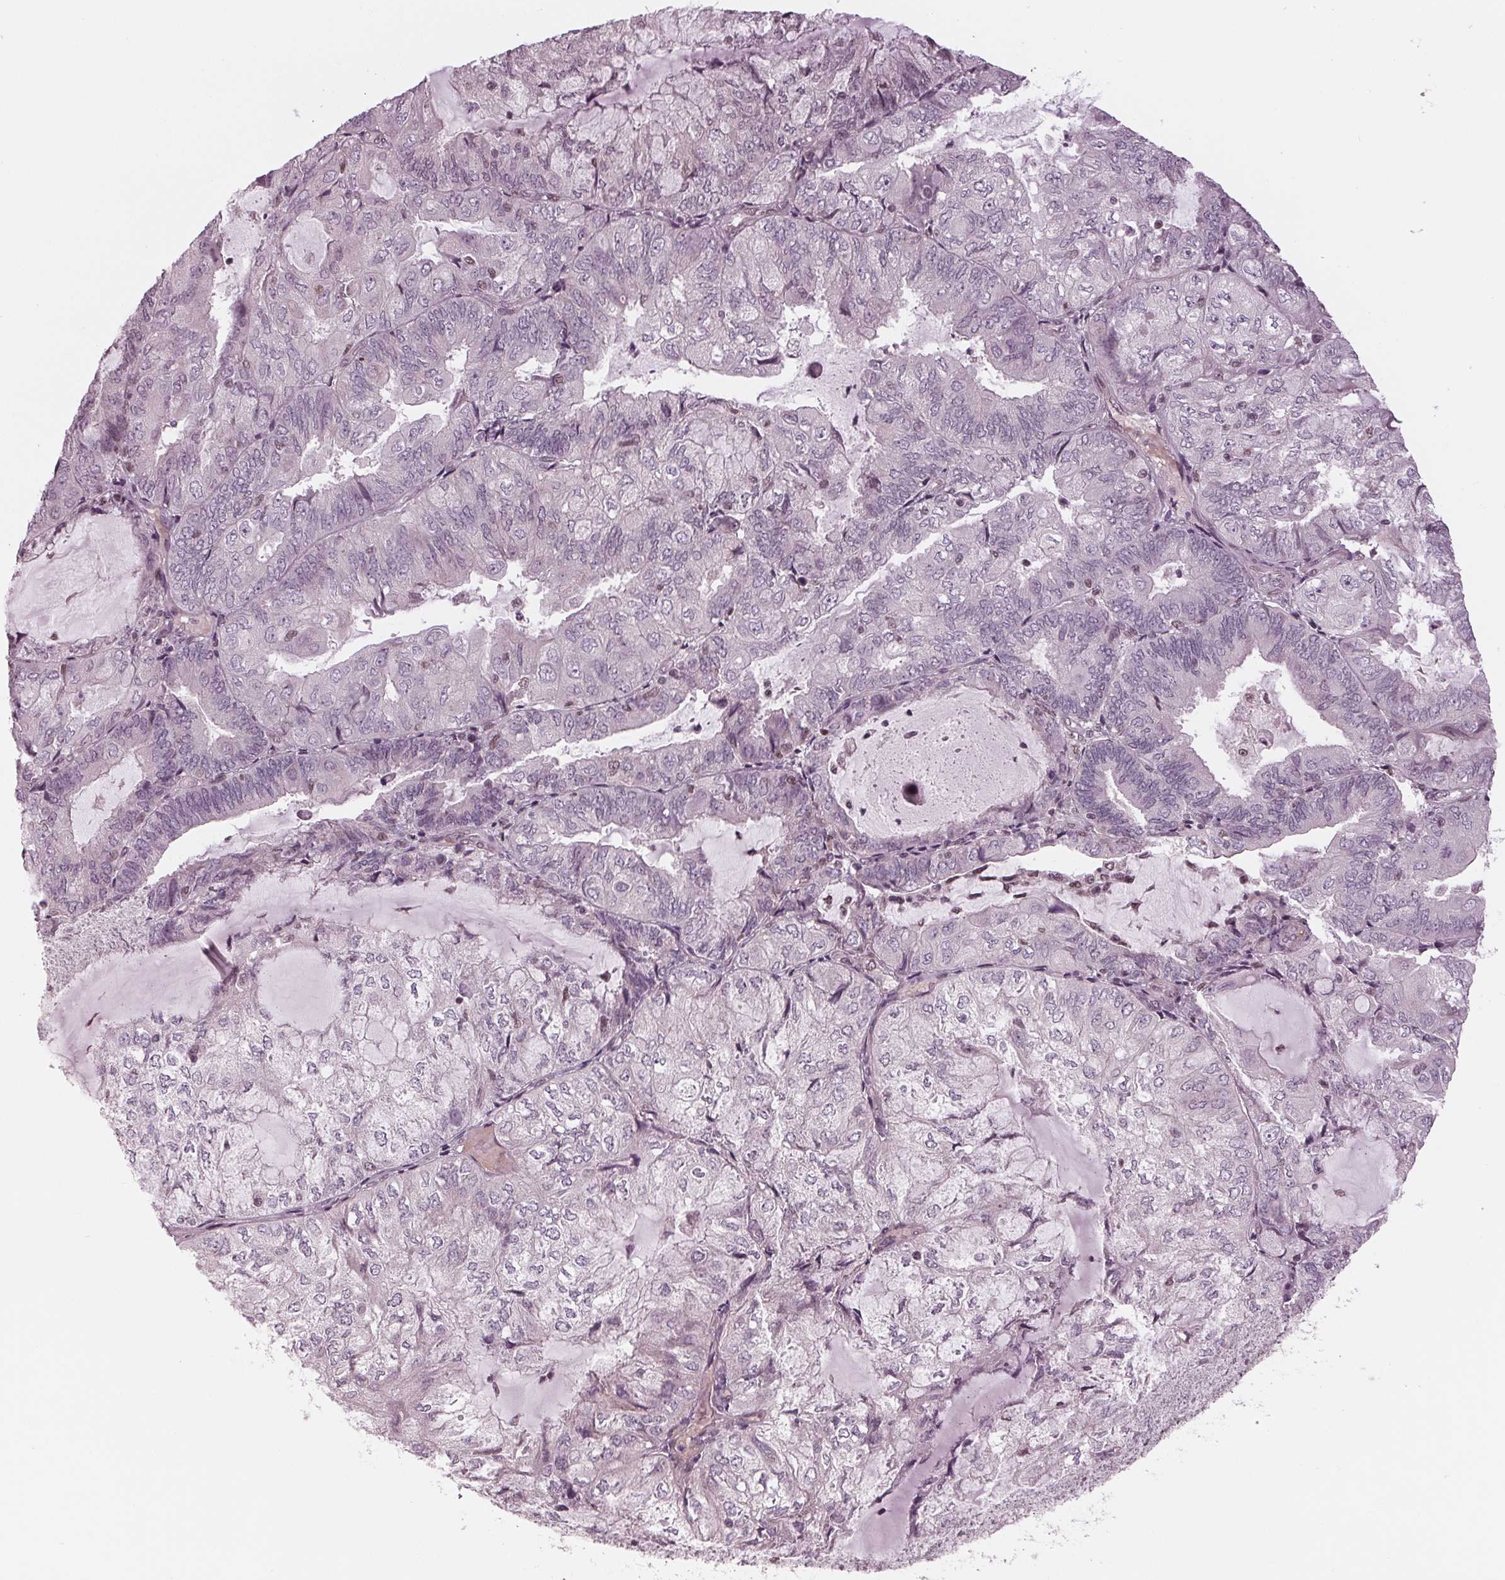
{"staining": {"intensity": "negative", "quantity": "none", "location": "none"}, "tissue": "endometrial cancer", "cell_type": "Tumor cells", "image_type": "cancer", "snomed": [{"axis": "morphology", "description": "Adenocarcinoma, NOS"}, {"axis": "topography", "description": "Endometrium"}], "caption": "The photomicrograph reveals no significant positivity in tumor cells of endometrial cancer. Brightfield microscopy of IHC stained with DAB (brown) and hematoxylin (blue), captured at high magnification.", "gene": "DNMT3L", "patient": {"sex": "female", "age": 81}}